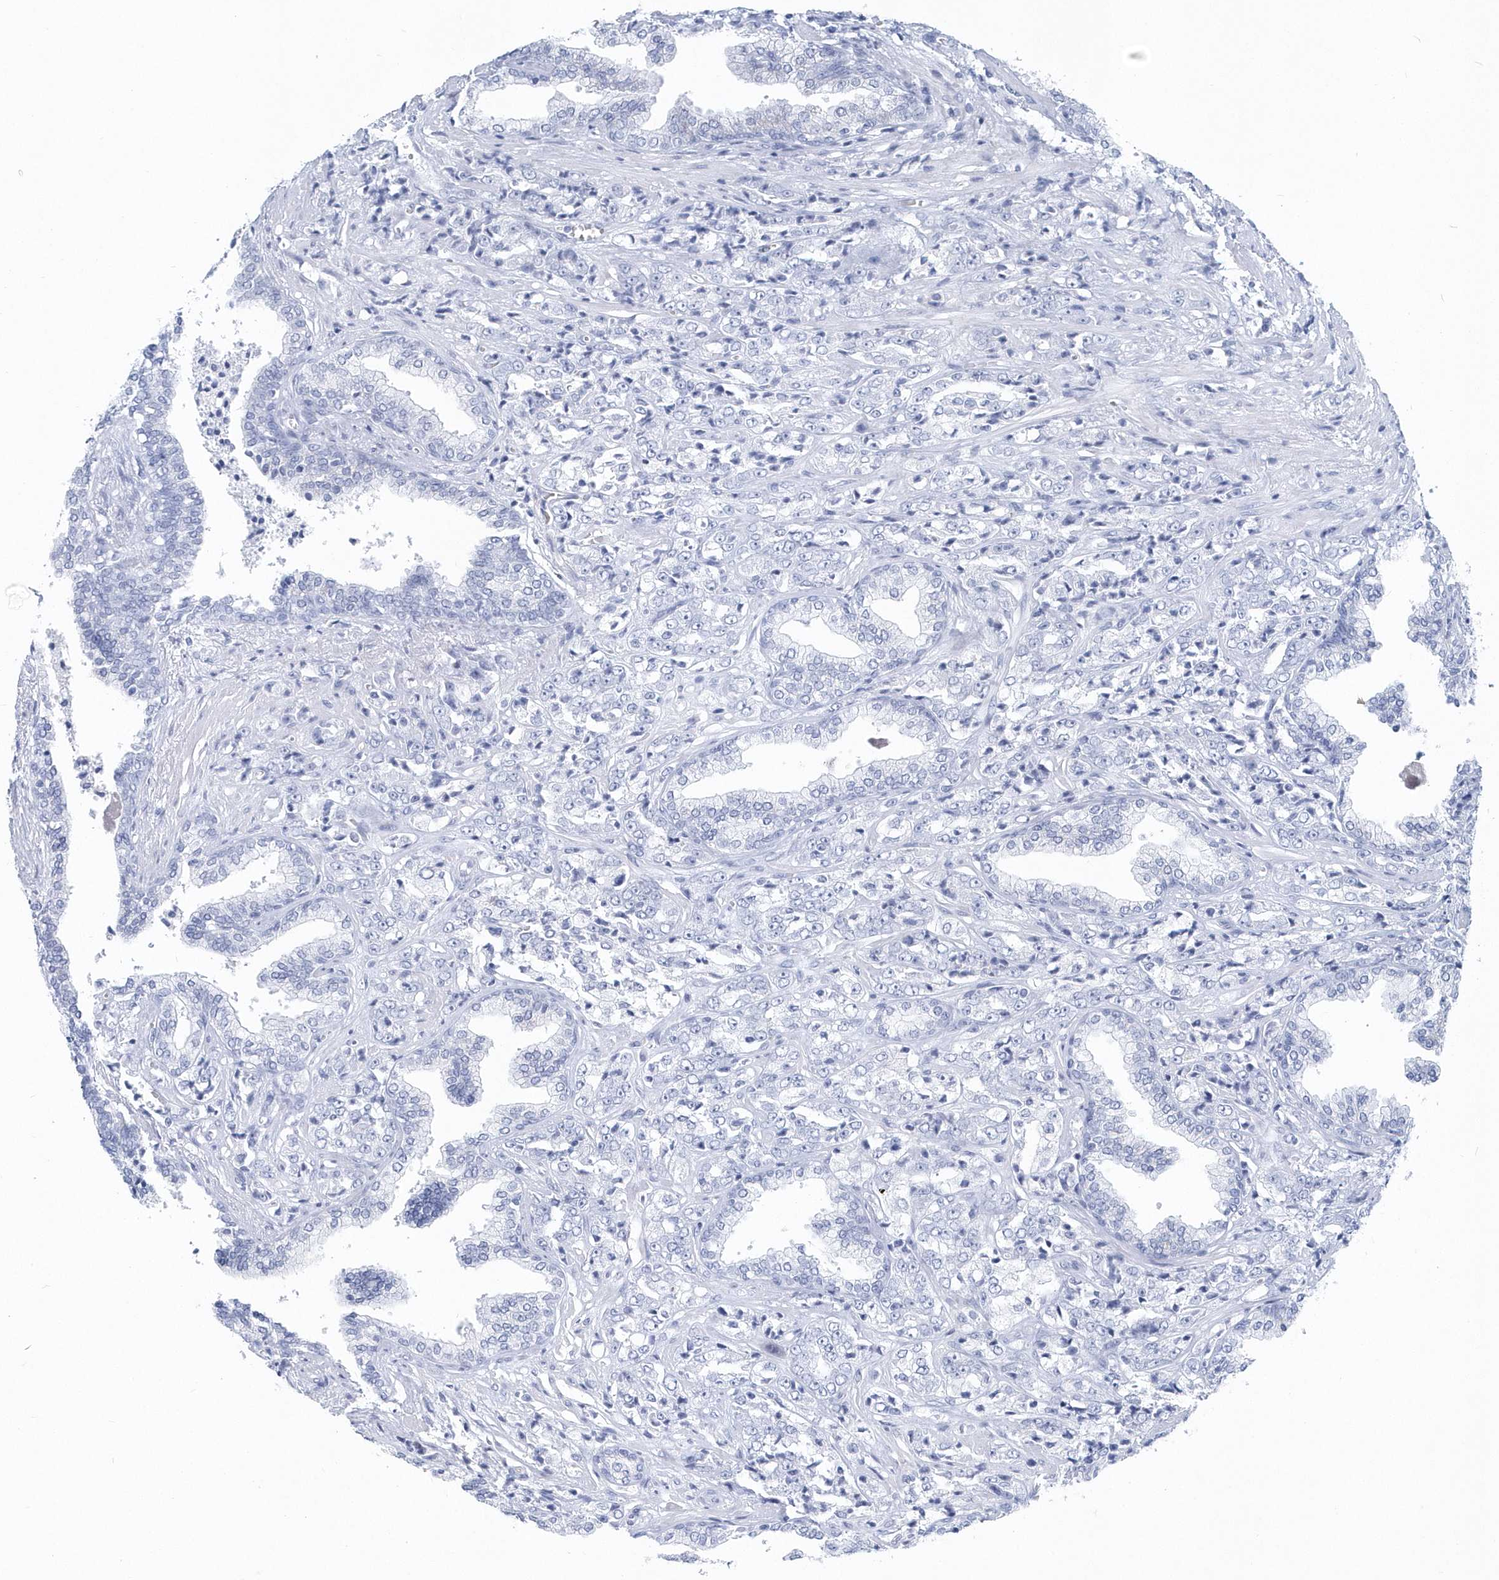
{"staining": {"intensity": "negative", "quantity": "none", "location": "none"}, "tissue": "prostate cancer", "cell_type": "Tumor cells", "image_type": "cancer", "snomed": [{"axis": "morphology", "description": "Adenocarcinoma, High grade"}, {"axis": "topography", "description": "Prostate"}], "caption": "Adenocarcinoma (high-grade) (prostate) stained for a protein using IHC reveals no expression tumor cells.", "gene": "PTPRO", "patient": {"sex": "male", "age": 71}}